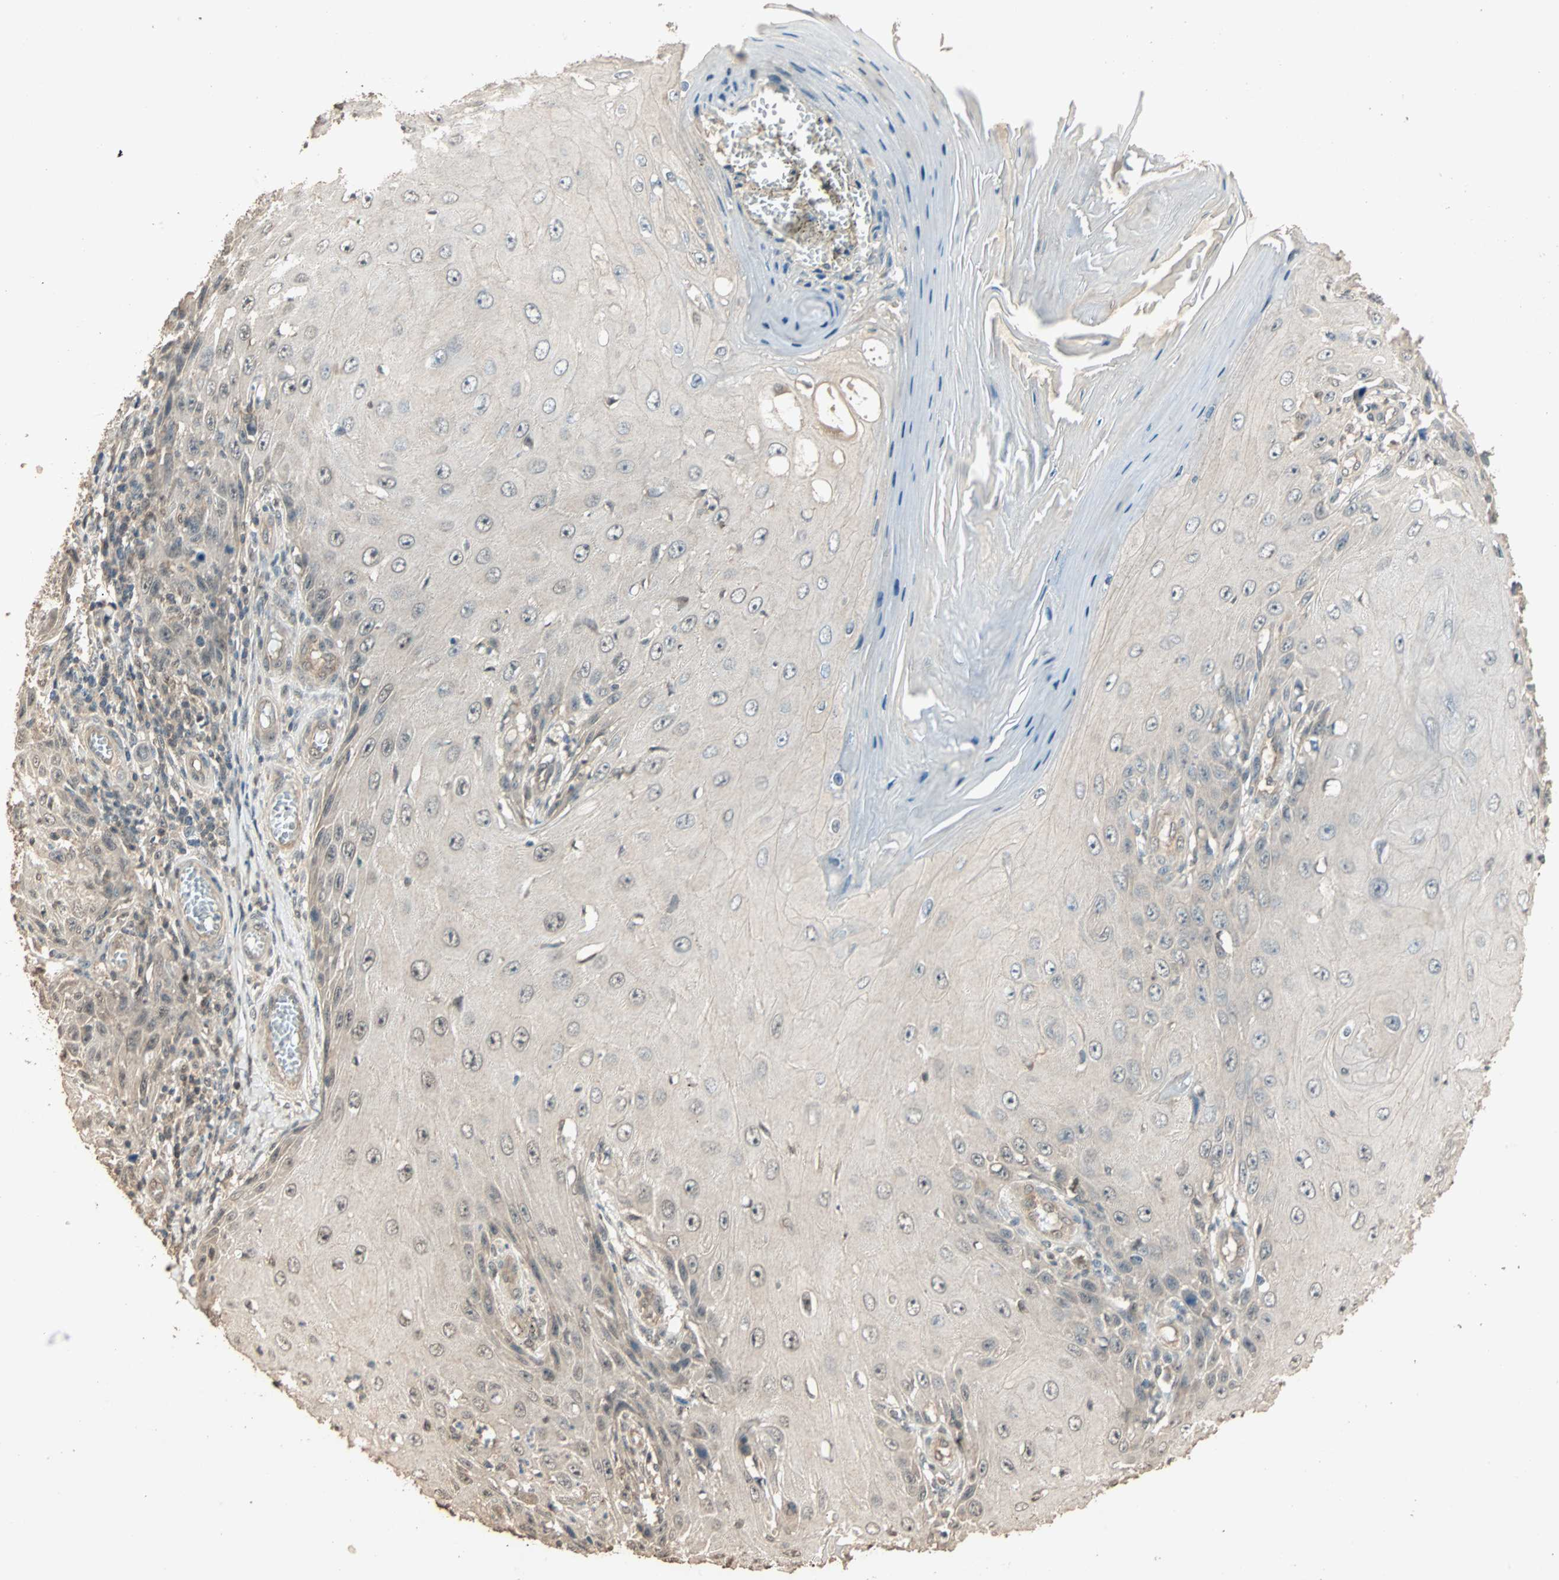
{"staining": {"intensity": "weak", "quantity": ">75%", "location": "cytoplasmic/membranous,nuclear"}, "tissue": "skin cancer", "cell_type": "Tumor cells", "image_type": "cancer", "snomed": [{"axis": "morphology", "description": "Squamous cell carcinoma, NOS"}, {"axis": "topography", "description": "Skin"}], "caption": "The photomicrograph shows staining of skin squamous cell carcinoma, revealing weak cytoplasmic/membranous and nuclear protein expression (brown color) within tumor cells.", "gene": "ZBTB33", "patient": {"sex": "female", "age": 73}}